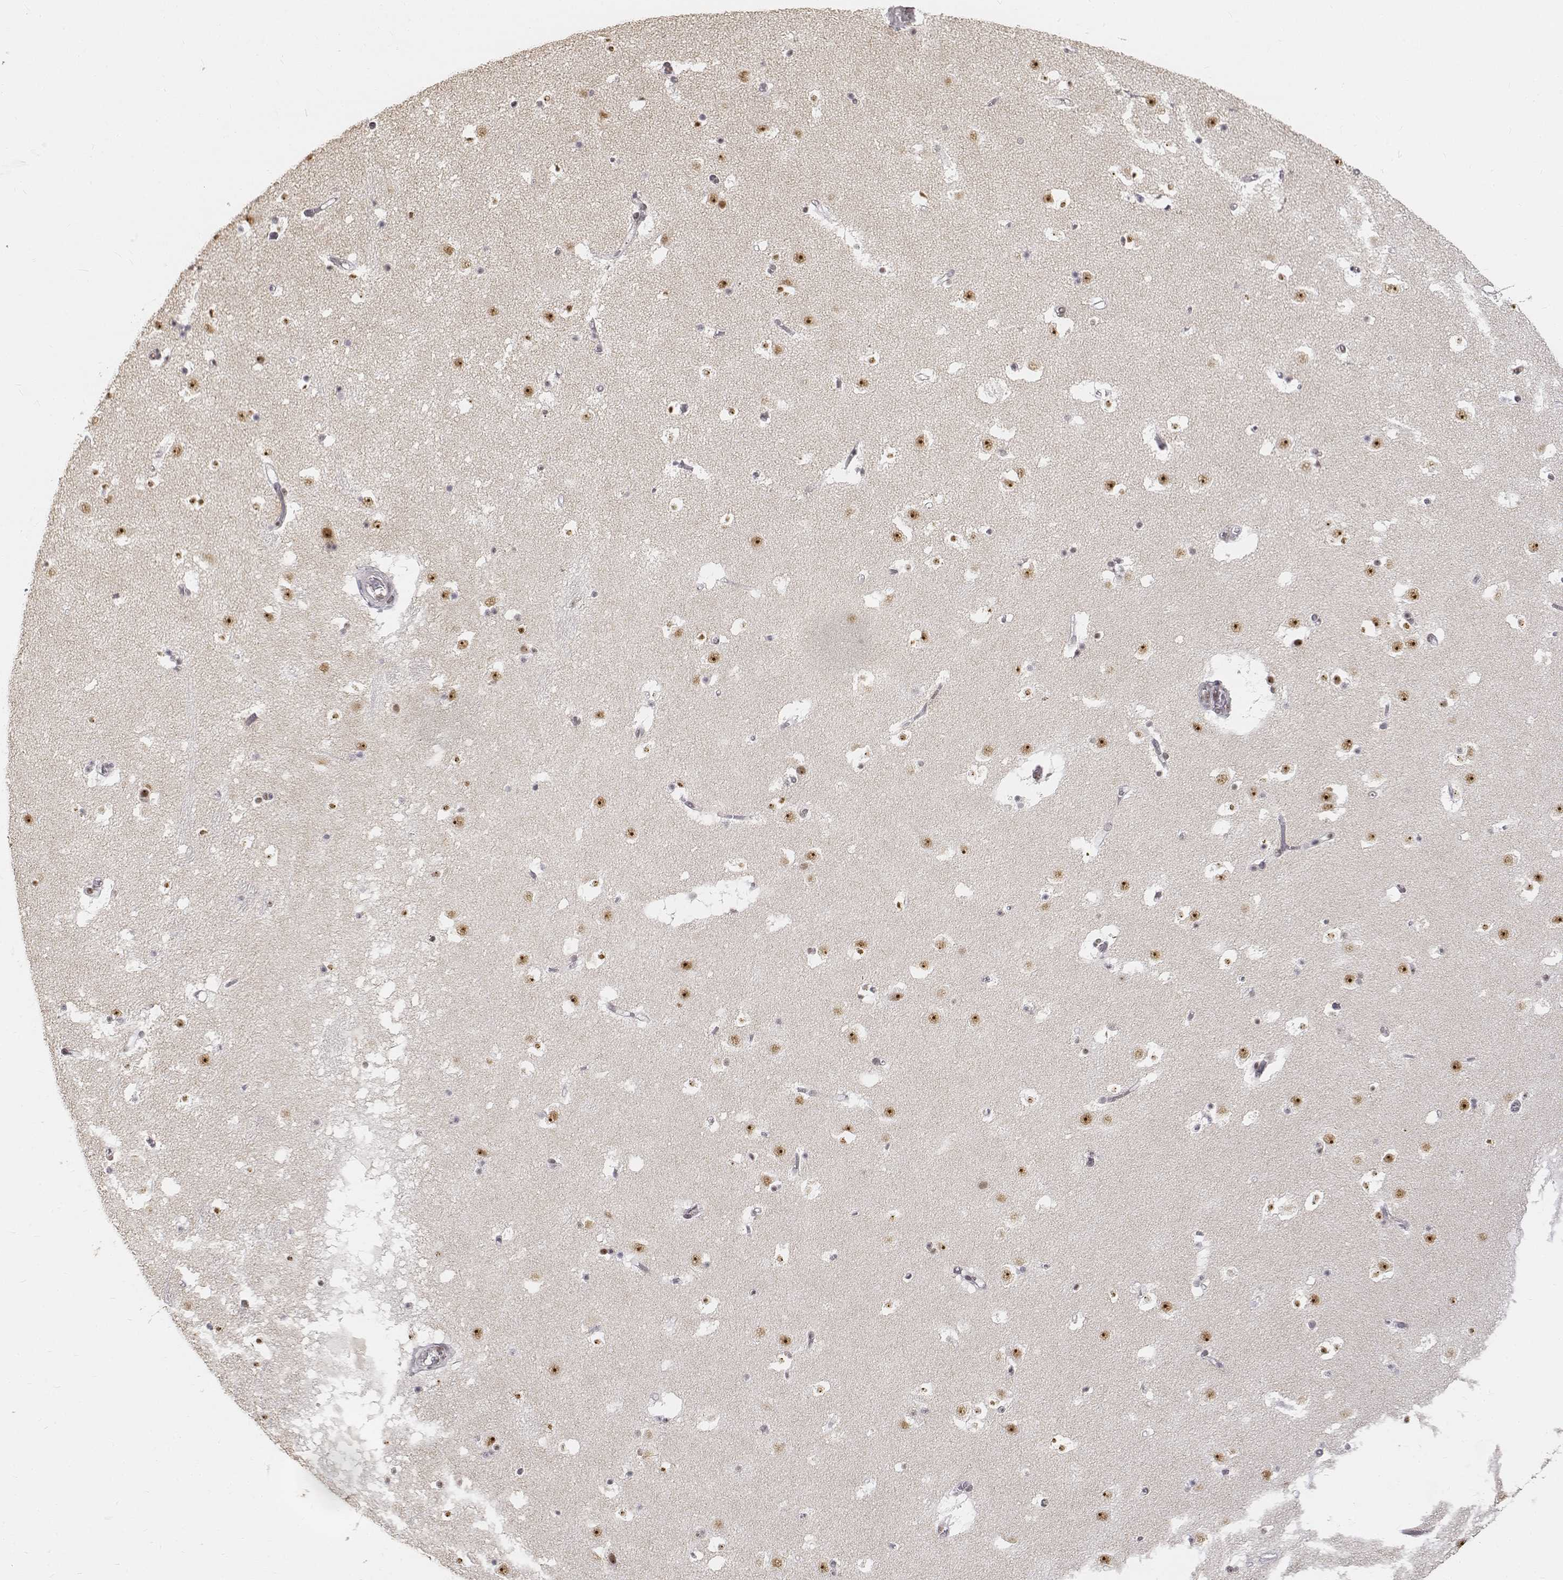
{"staining": {"intensity": "moderate", "quantity": "<25%", "location": "nuclear"}, "tissue": "caudate", "cell_type": "Glial cells", "image_type": "normal", "snomed": [{"axis": "morphology", "description": "Normal tissue, NOS"}, {"axis": "topography", "description": "Lateral ventricle wall"}], "caption": "Caudate was stained to show a protein in brown. There is low levels of moderate nuclear expression in approximately <25% of glial cells.", "gene": "PHF6", "patient": {"sex": "female", "age": 42}}